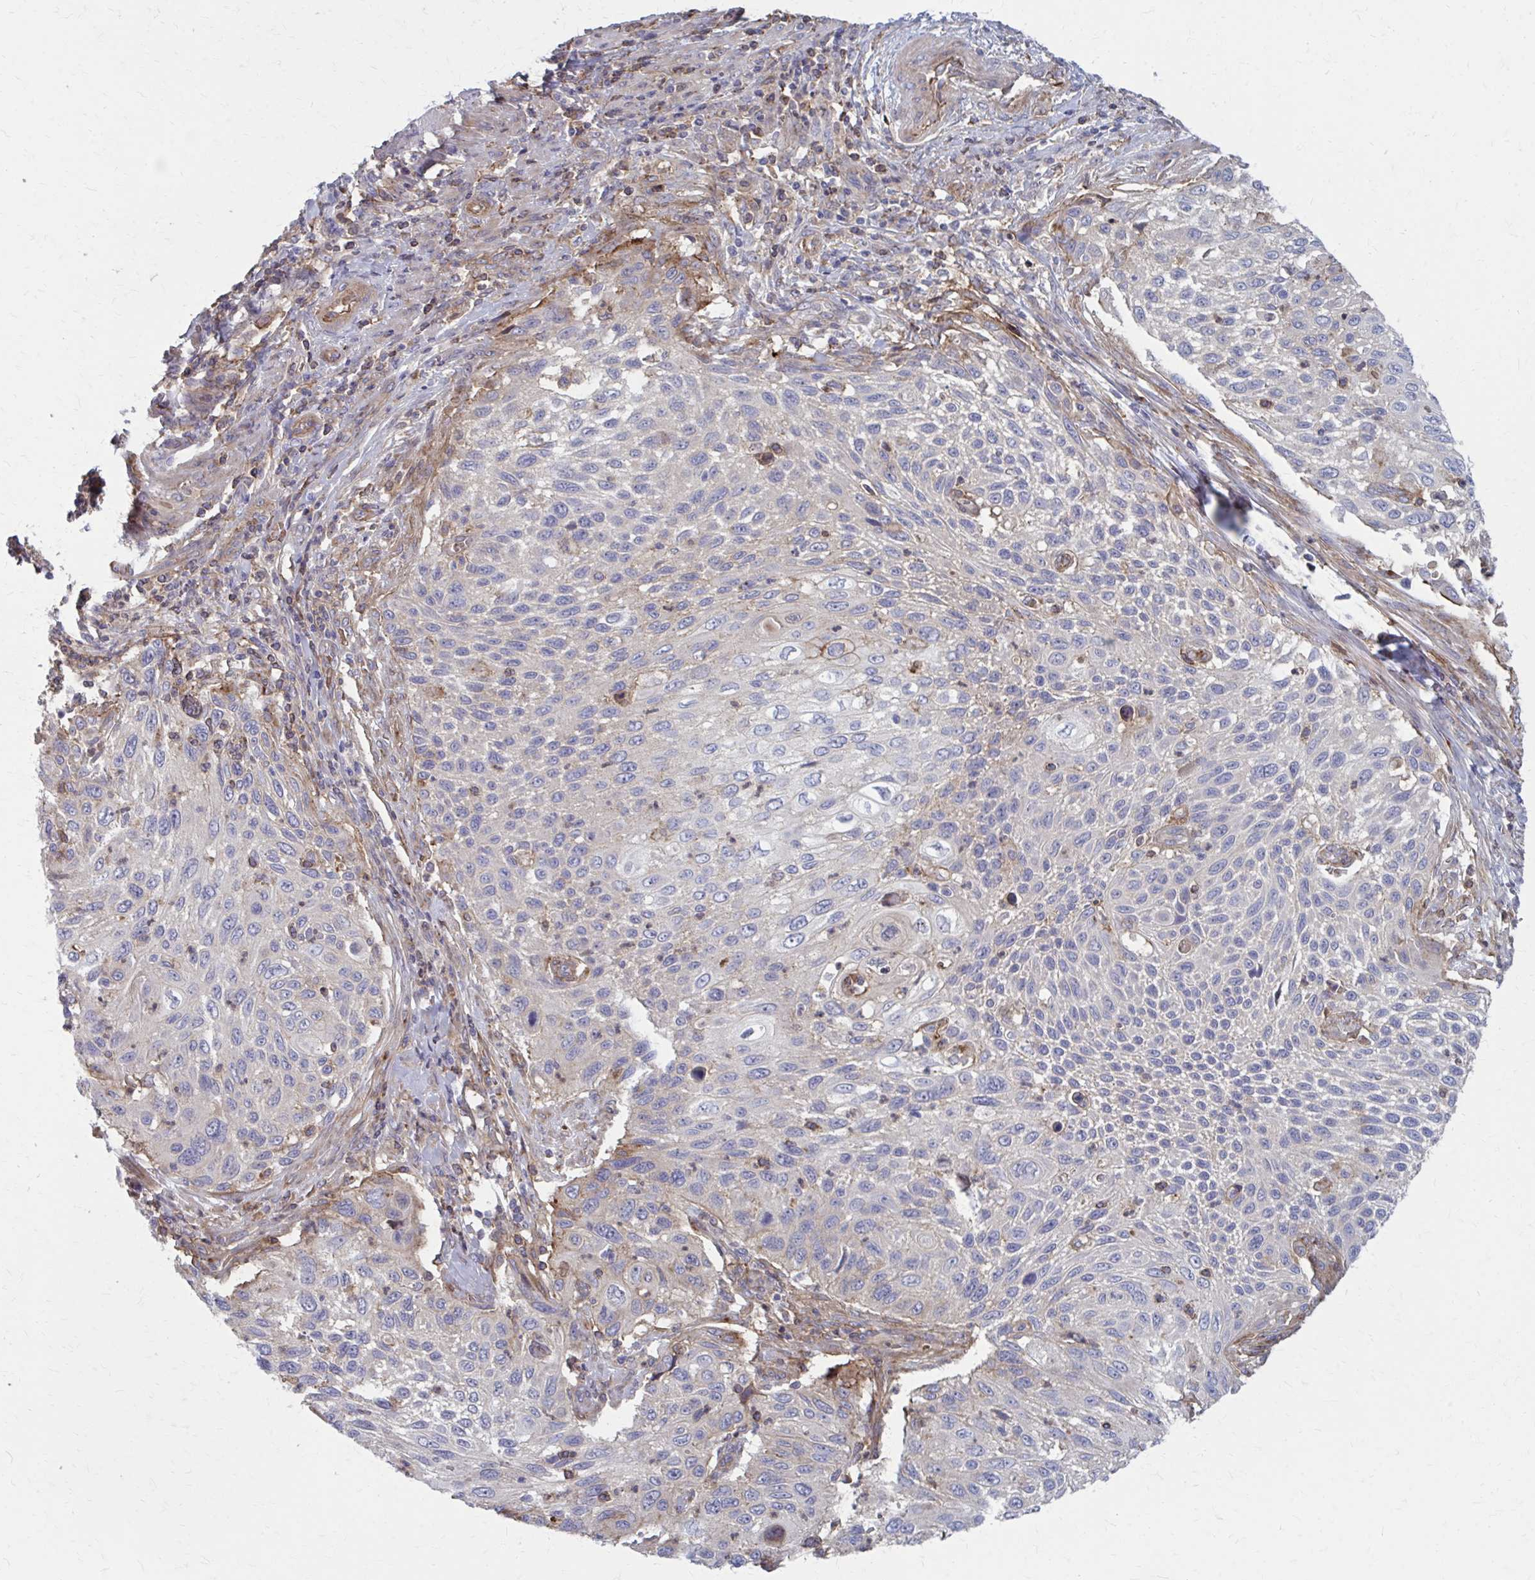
{"staining": {"intensity": "negative", "quantity": "none", "location": "none"}, "tissue": "cervical cancer", "cell_type": "Tumor cells", "image_type": "cancer", "snomed": [{"axis": "morphology", "description": "Squamous cell carcinoma, NOS"}, {"axis": "topography", "description": "Cervix"}], "caption": "DAB immunohistochemical staining of cervical cancer exhibits no significant staining in tumor cells. (Brightfield microscopy of DAB (3,3'-diaminobenzidine) immunohistochemistry at high magnification).", "gene": "MMP14", "patient": {"sex": "female", "age": 70}}